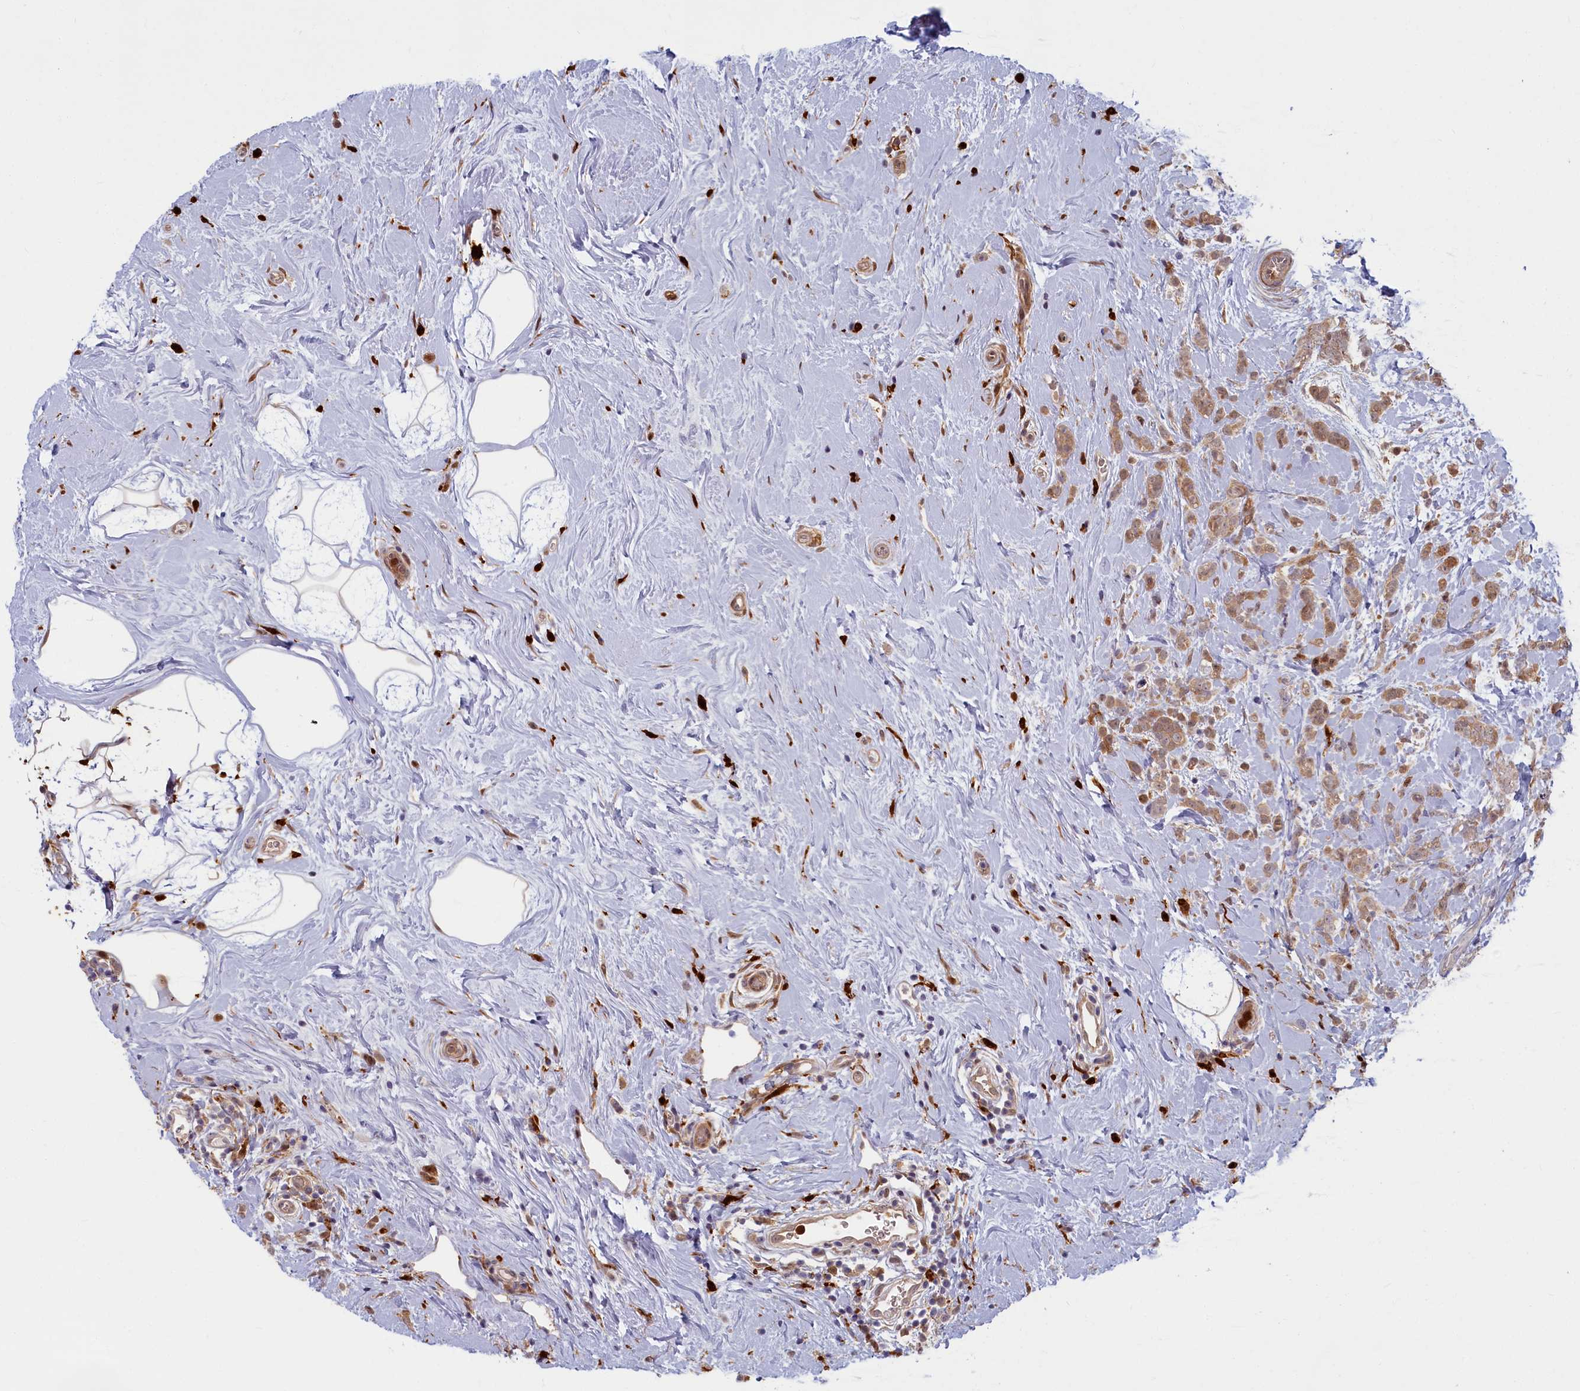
{"staining": {"intensity": "weak", "quantity": ">75%", "location": "cytoplasmic/membranous"}, "tissue": "breast cancer", "cell_type": "Tumor cells", "image_type": "cancer", "snomed": [{"axis": "morphology", "description": "Lobular carcinoma"}, {"axis": "topography", "description": "Breast"}], "caption": "Protein expression analysis of breast cancer reveals weak cytoplasmic/membranous expression in about >75% of tumor cells. Using DAB (brown) and hematoxylin (blue) stains, captured at high magnification using brightfield microscopy.", "gene": "BLVRB", "patient": {"sex": "female", "age": 58}}